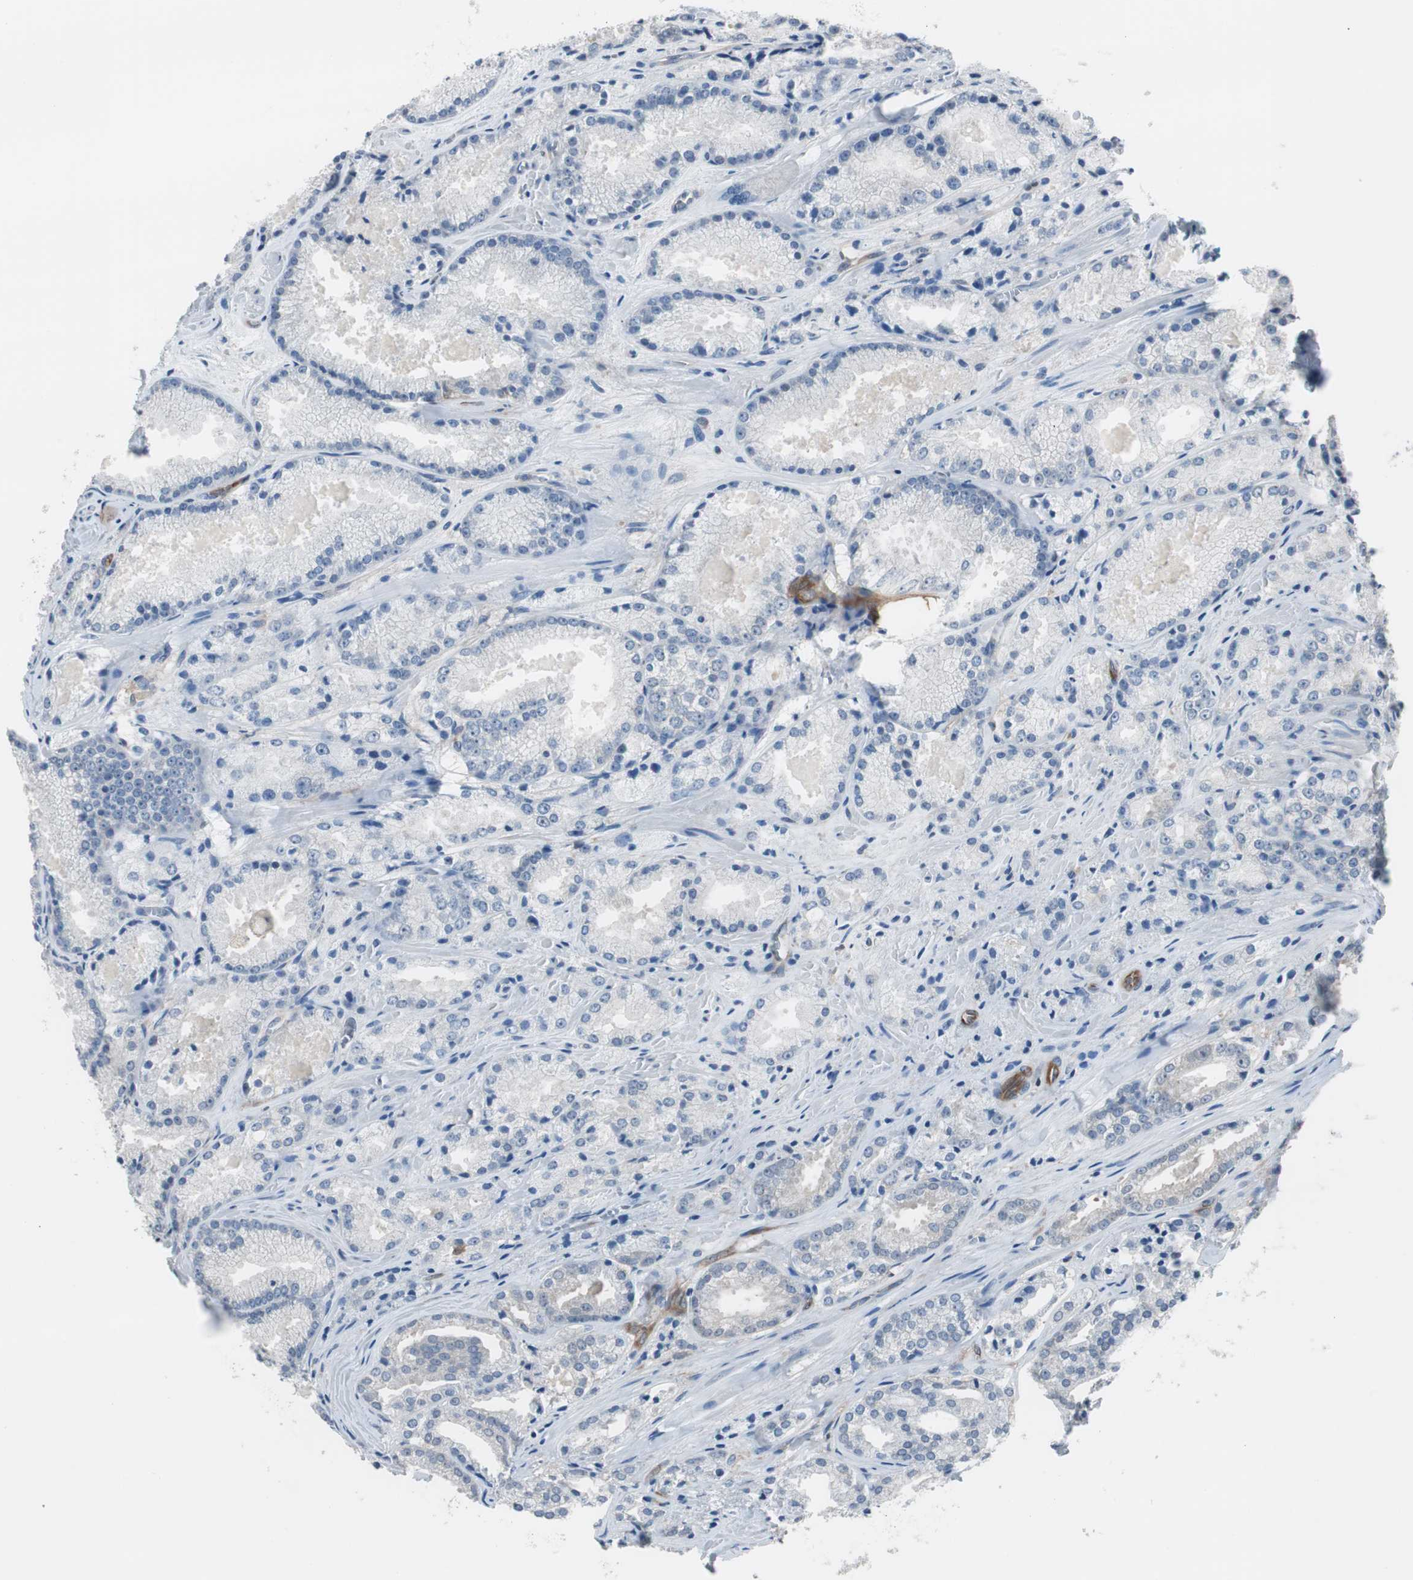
{"staining": {"intensity": "negative", "quantity": "none", "location": "none"}, "tissue": "prostate cancer", "cell_type": "Tumor cells", "image_type": "cancer", "snomed": [{"axis": "morphology", "description": "Adenocarcinoma, Low grade"}, {"axis": "topography", "description": "Prostate"}], "caption": "High power microscopy image of an immunohistochemistry image of low-grade adenocarcinoma (prostate), revealing no significant staining in tumor cells.", "gene": "SWAP70", "patient": {"sex": "male", "age": 64}}